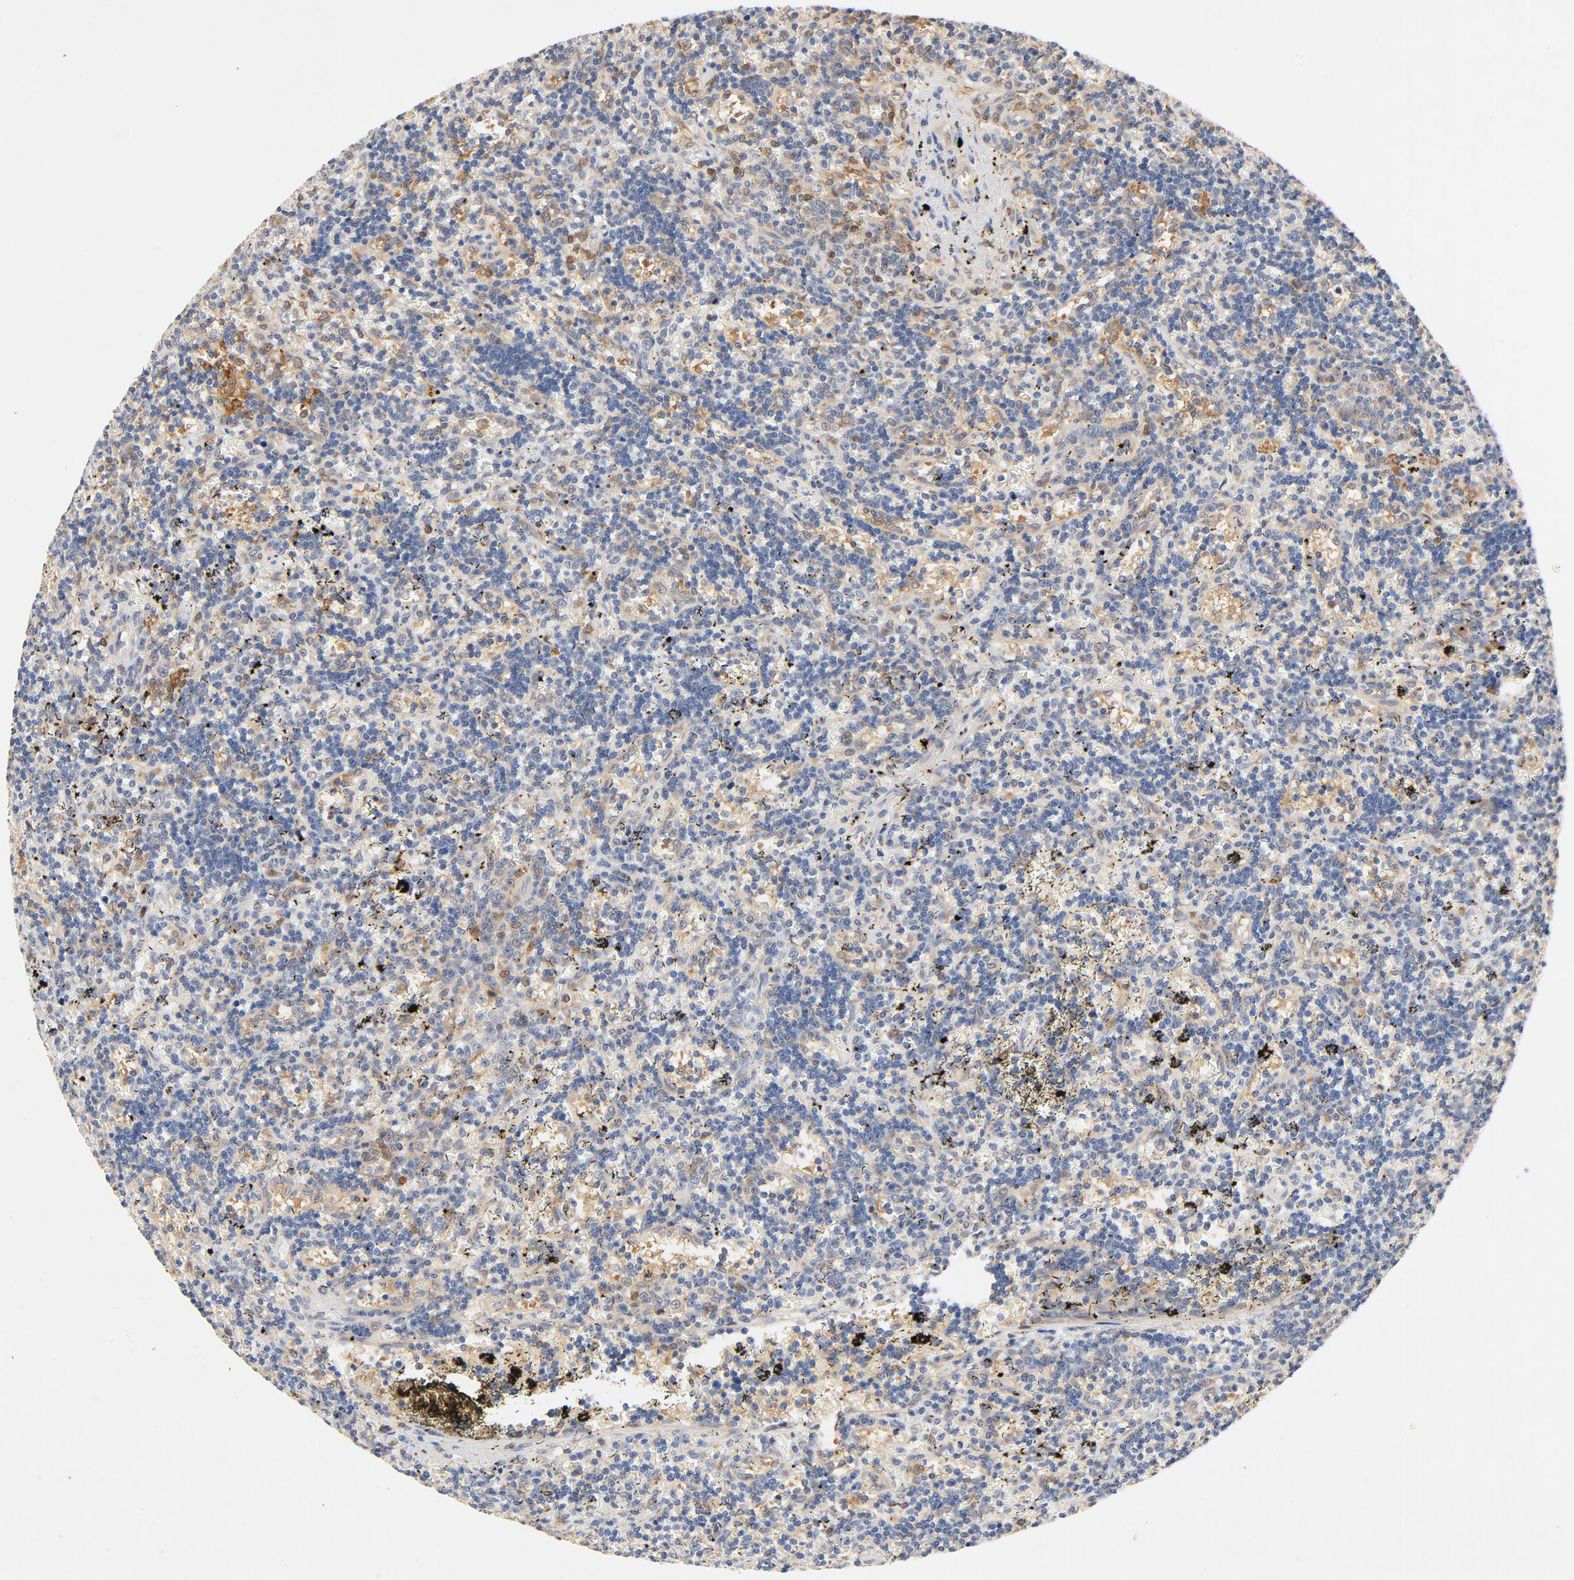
{"staining": {"intensity": "weak", "quantity": "<25%", "location": "cytoplasmic/membranous"}, "tissue": "lymphoma", "cell_type": "Tumor cells", "image_type": "cancer", "snomed": [{"axis": "morphology", "description": "Malignant lymphoma, non-Hodgkin's type, Low grade"}, {"axis": "topography", "description": "Spleen"}], "caption": "IHC image of neoplastic tissue: human lymphoma stained with DAB exhibits no significant protein positivity in tumor cells. (DAB immunohistochemistry (IHC) visualized using brightfield microscopy, high magnification).", "gene": "STAT1", "patient": {"sex": "male", "age": 60}}